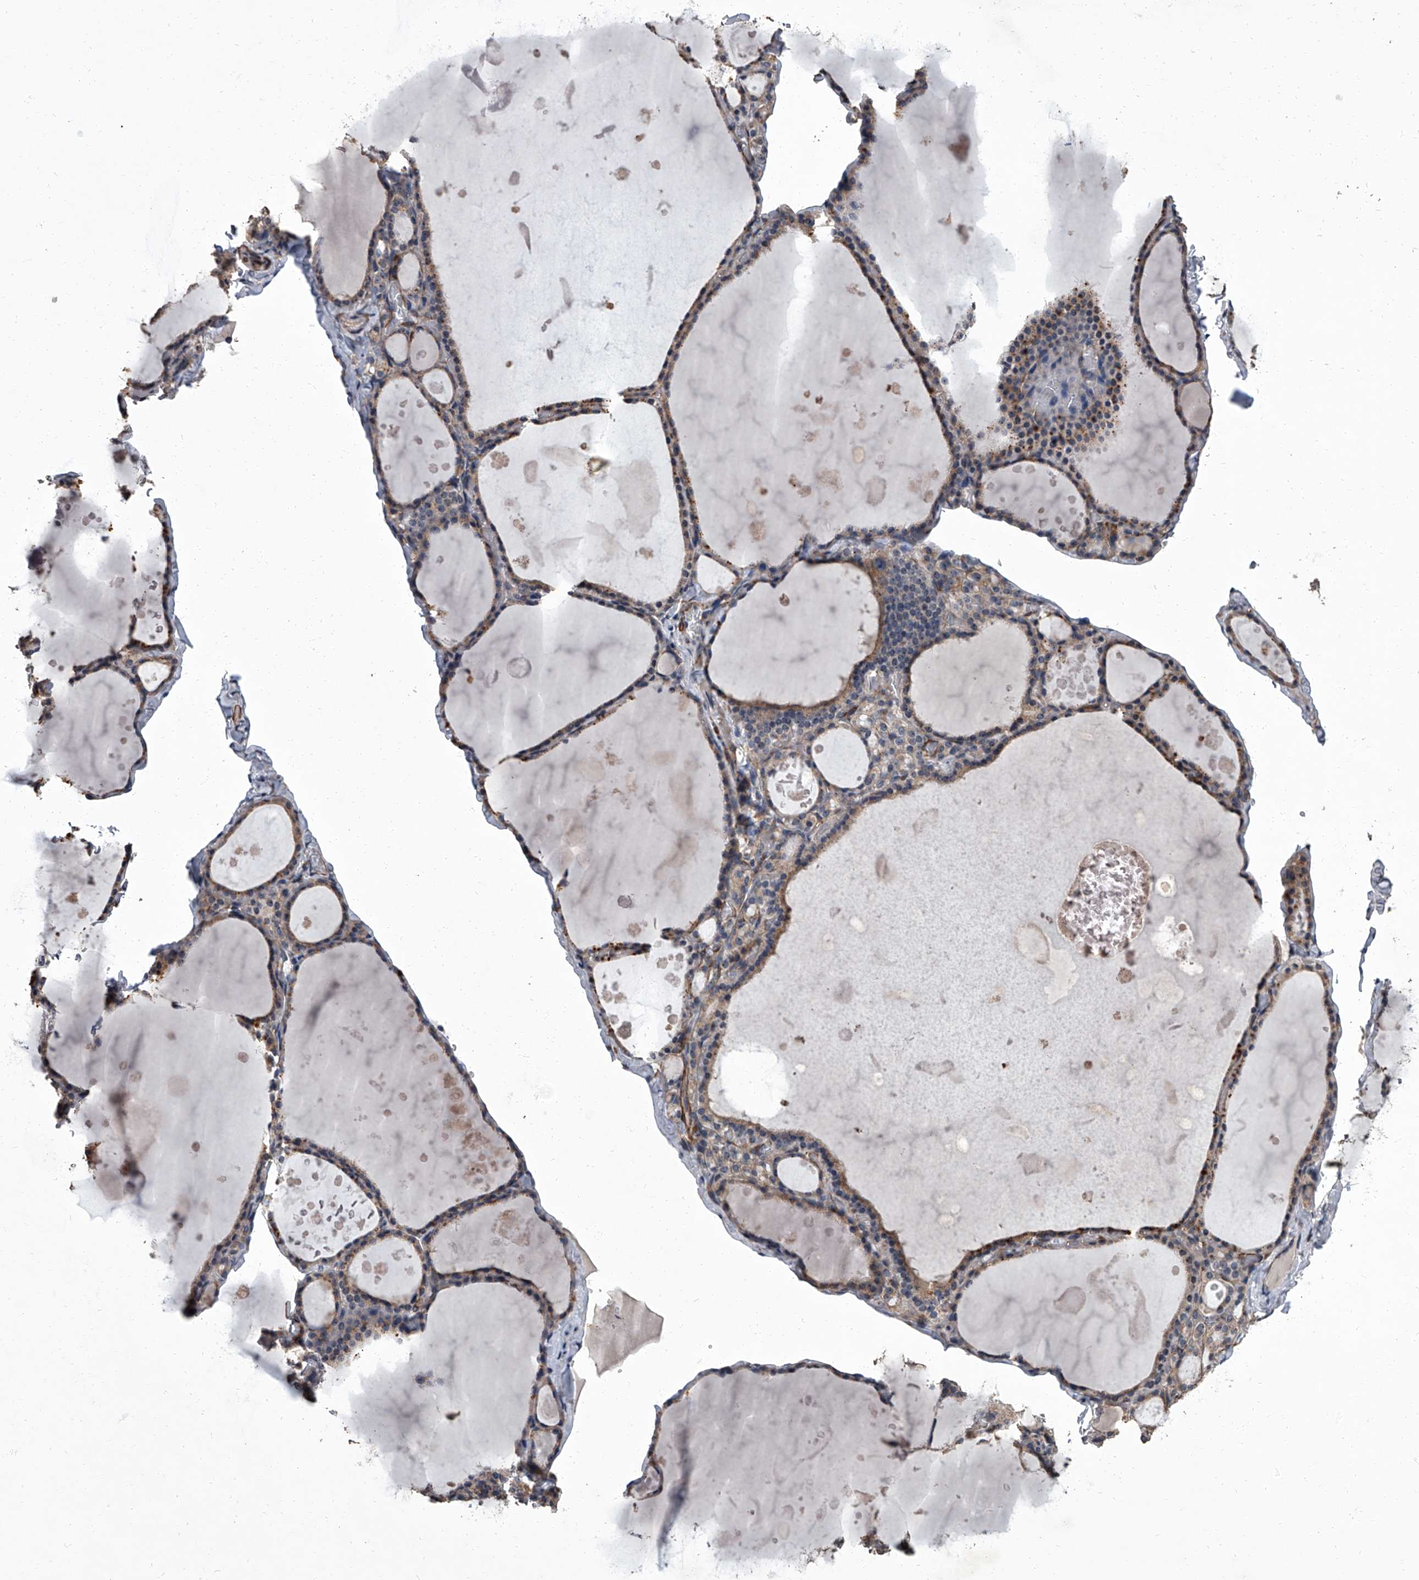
{"staining": {"intensity": "weak", "quantity": ">75%", "location": "cytoplasmic/membranous"}, "tissue": "thyroid gland", "cell_type": "Glandular cells", "image_type": "normal", "snomed": [{"axis": "morphology", "description": "Normal tissue, NOS"}, {"axis": "topography", "description": "Thyroid gland"}], "caption": "Brown immunohistochemical staining in benign human thyroid gland demonstrates weak cytoplasmic/membranous positivity in approximately >75% of glandular cells. The protein is stained brown, and the nuclei are stained in blue (DAB (3,3'-diaminobenzidine) IHC with brightfield microscopy, high magnification).", "gene": "SIRT4", "patient": {"sex": "male", "age": 56}}